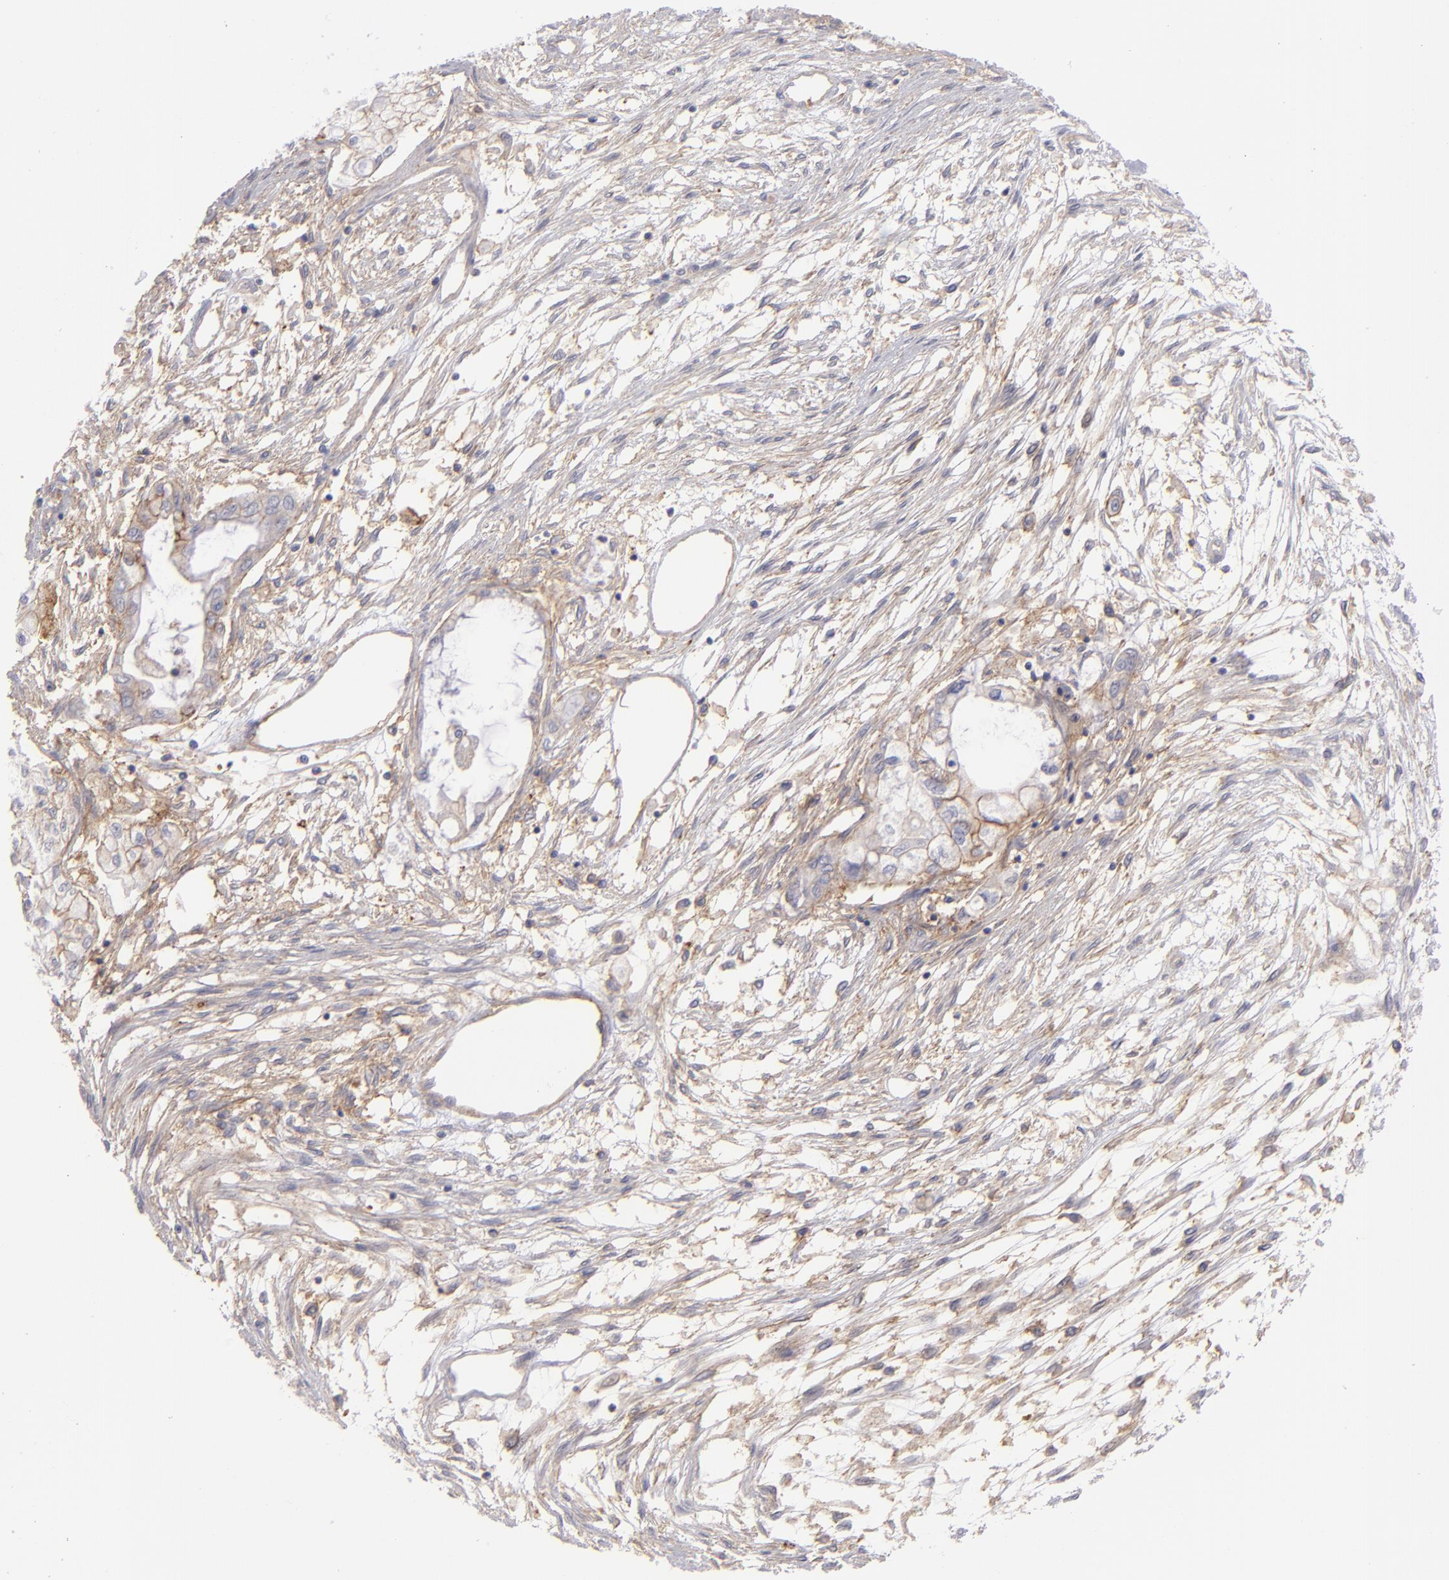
{"staining": {"intensity": "moderate", "quantity": "<25%", "location": "cytoplasmic/membranous"}, "tissue": "pancreatic cancer", "cell_type": "Tumor cells", "image_type": "cancer", "snomed": [{"axis": "morphology", "description": "Adenocarcinoma, NOS"}, {"axis": "topography", "description": "Pancreas"}], "caption": "Pancreatic adenocarcinoma tissue demonstrates moderate cytoplasmic/membranous positivity in approximately <25% of tumor cells, visualized by immunohistochemistry.", "gene": "BSG", "patient": {"sex": "male", "age": 79}}